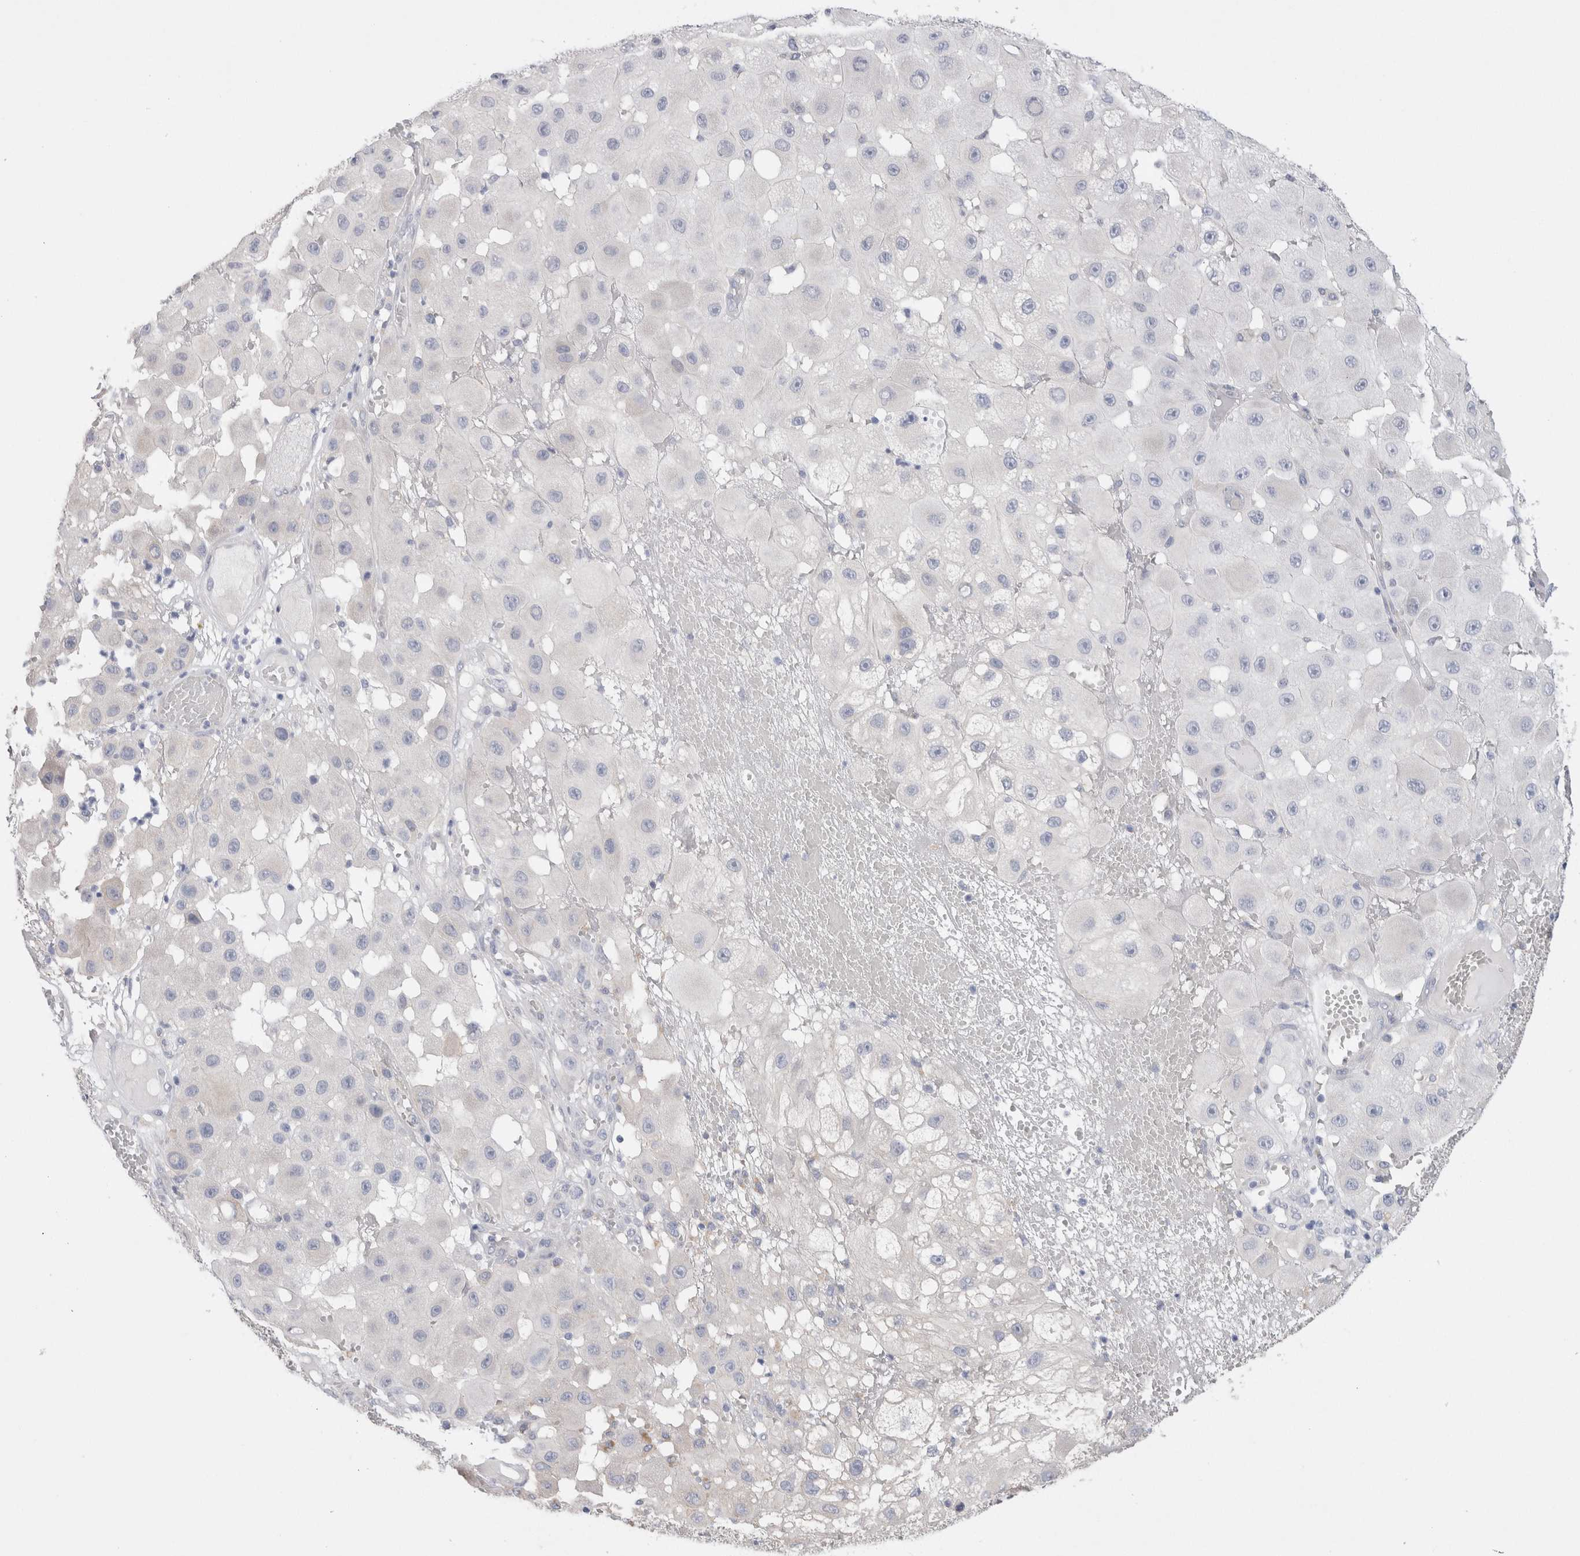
{"staining": {"intensity": "negative", "quantity": "none", "location": "none"}, "tissue": "melanoma", "cell_type": "Tumor cells", "image_type": "cancer", "snomed": [{"axis": "morphology", "description": "Malignant melanoma, NOS"}, {"axis": "topography", "description": "Skin"}], "caption": "Malignant melanoma stained for a protein using immunohistochemistry (IHC) displays no positivity tumor cells.", "gene": "WIPF2", "patient": {"sex": "female", "age": 81}}